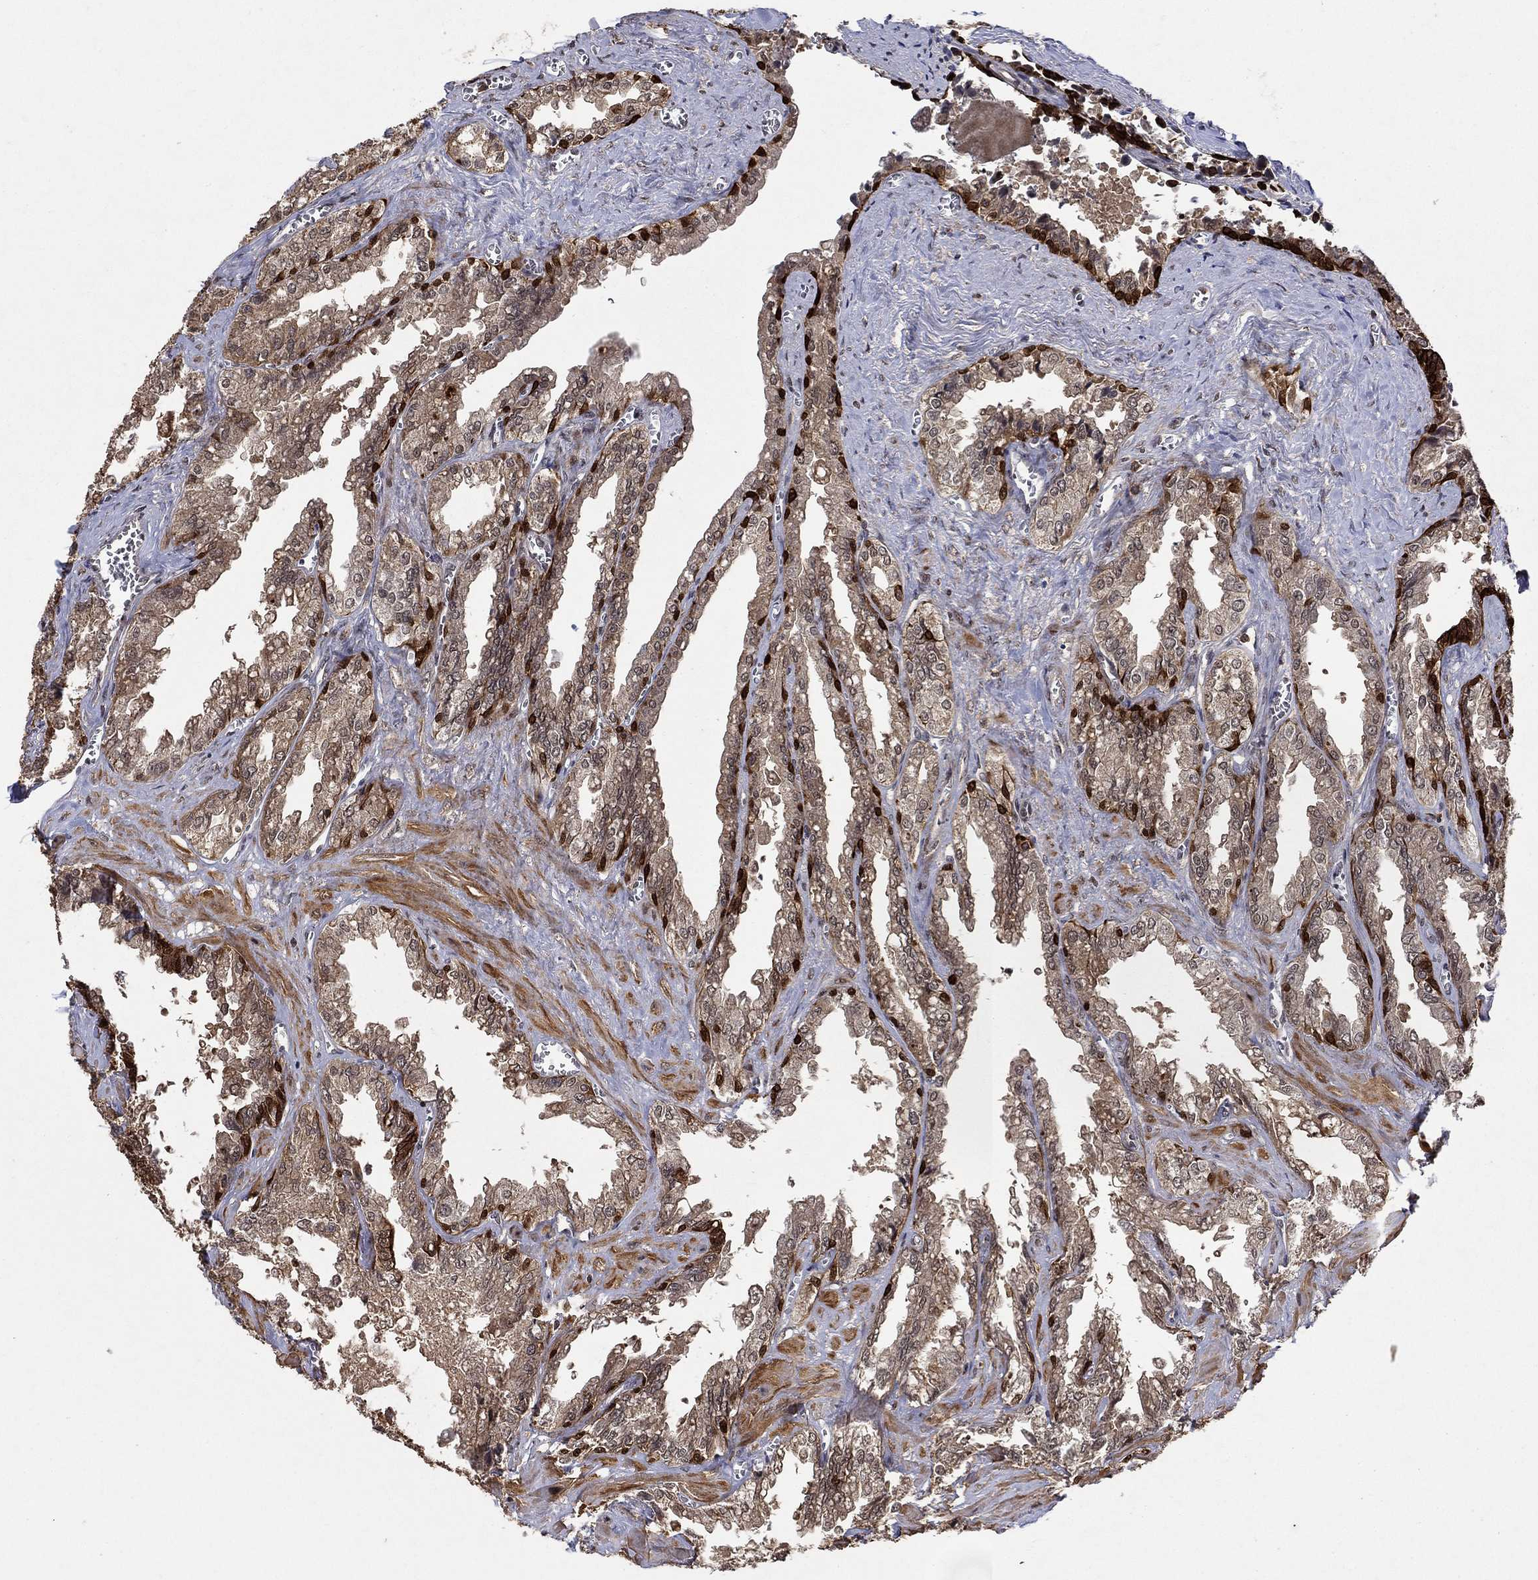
{"staining": {"intensity": "weak", "quantity": ">75%", "location": "cytoplasmic/membranous"}, "tissue": "seminal vesicle", "cell_type": "Glandular cells", "image_type": "normal", "snomed": [{"axis": "morphology", "description": "Normal tissue, NOS"}, {"axis": "topography", "description": "Seminal veicle"}], "caption": "Brown immunohistochemical staining in unremarkable human seminal vesicle displays weak cytoplasmic/membranous staining in approximately >75% of glandular cells.", "gene": "CCDC66", "patient": {"sex": "male", "age": 67}}